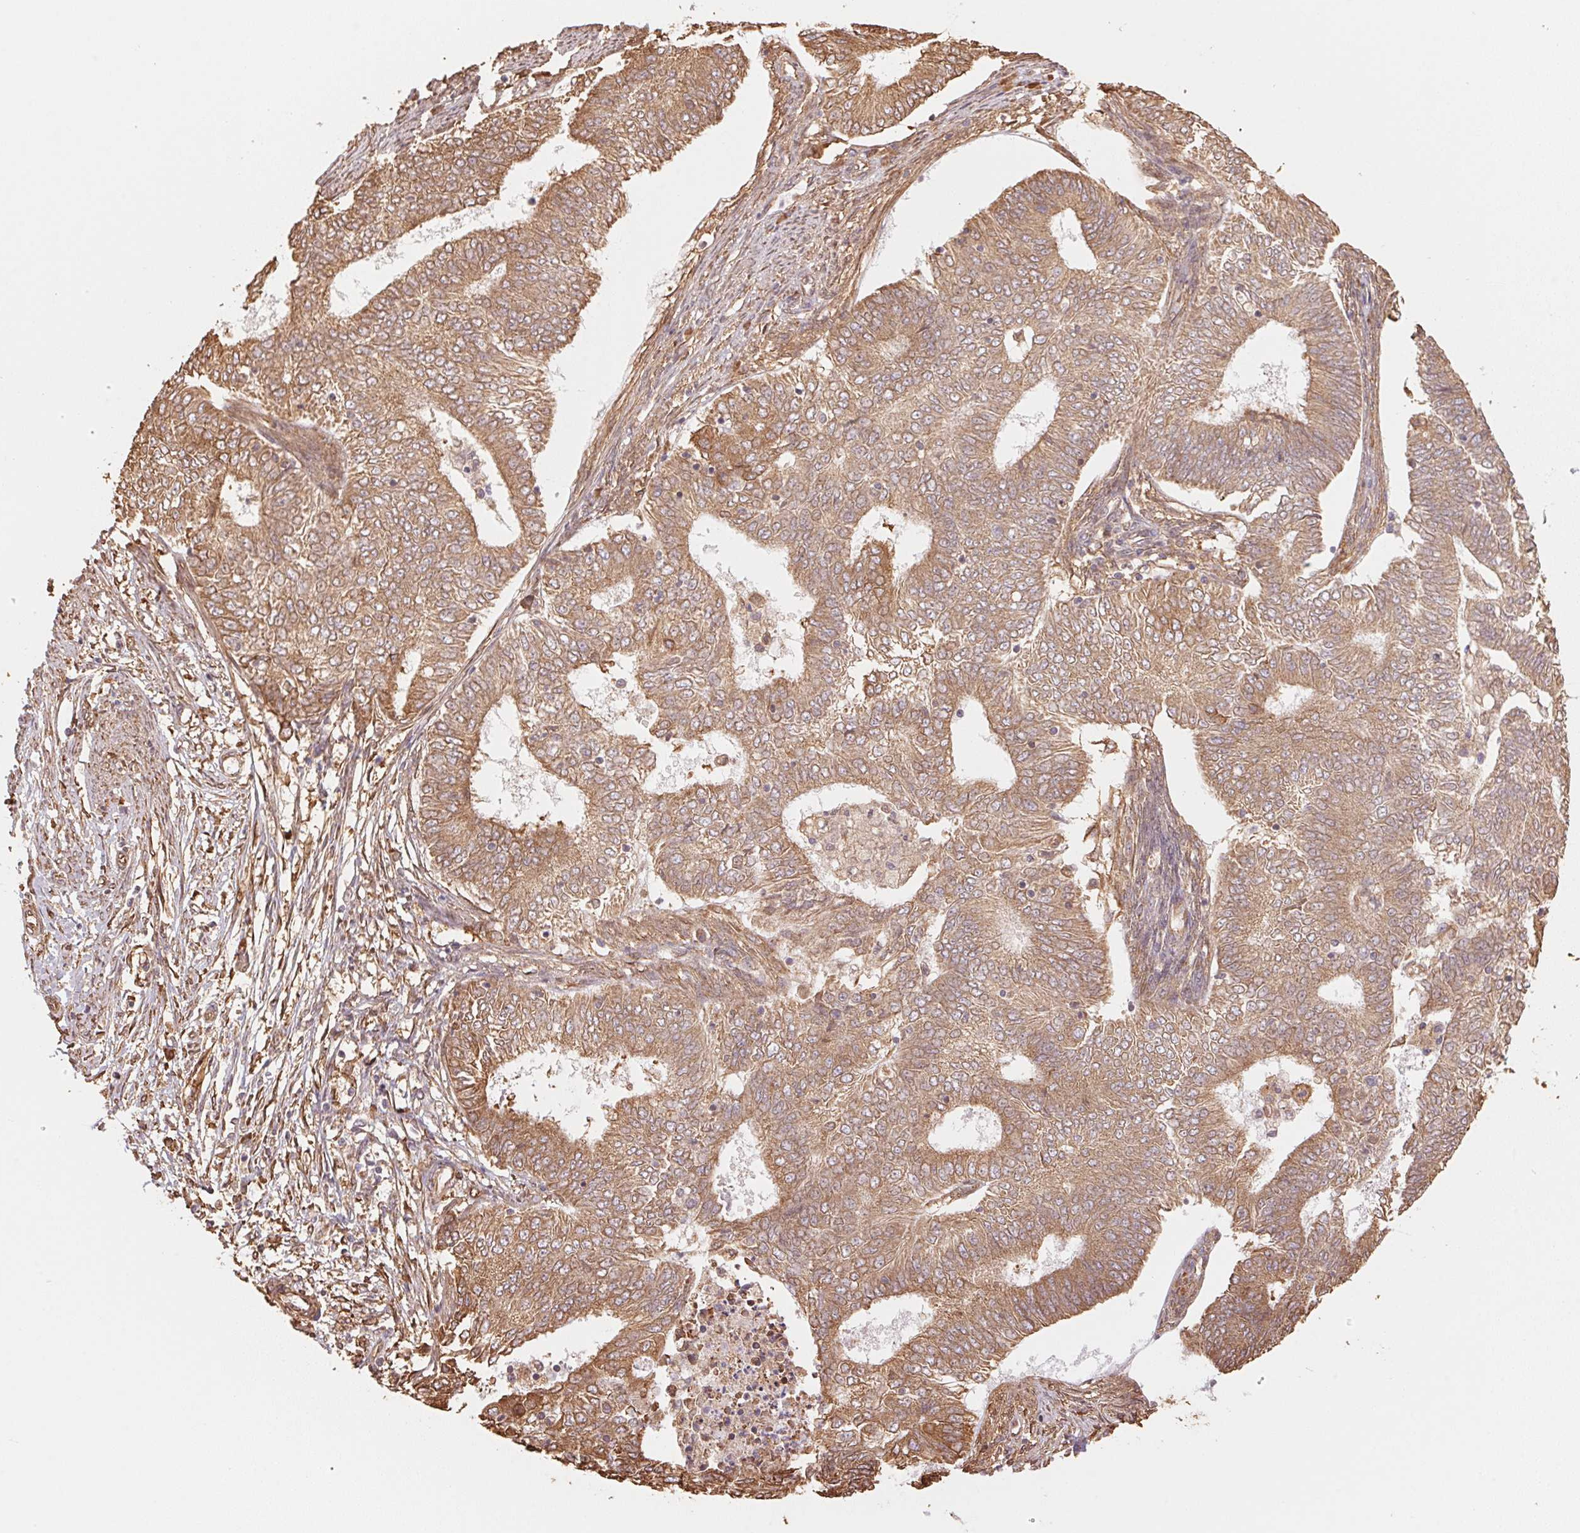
{"staining": {"intensity": "moderate", "quantity": ">75%", "location": "cytoplasmic/membranous"}, "tissue": "endometrial cancer", "cell_type": "Tumor cells", "image_type": "cancer", "snomed": [{"axis": "morphology", "description": "Adenocarcinoma, NOS"}, {"axis": "topography", "description": "Endometrium"}], "caption": "This photomicrograph exhibits endometrial cancer (adenocarcinoma) stained with immunohistochemistry (IHC) to label a protein in brown. The cytoplasmic/membranous of tumor cells show moderate positivity for the protein. Nuclei are counter-stained blue.", "gene": "C6orf163", "patient": {"sex": "female", "age": 62}}